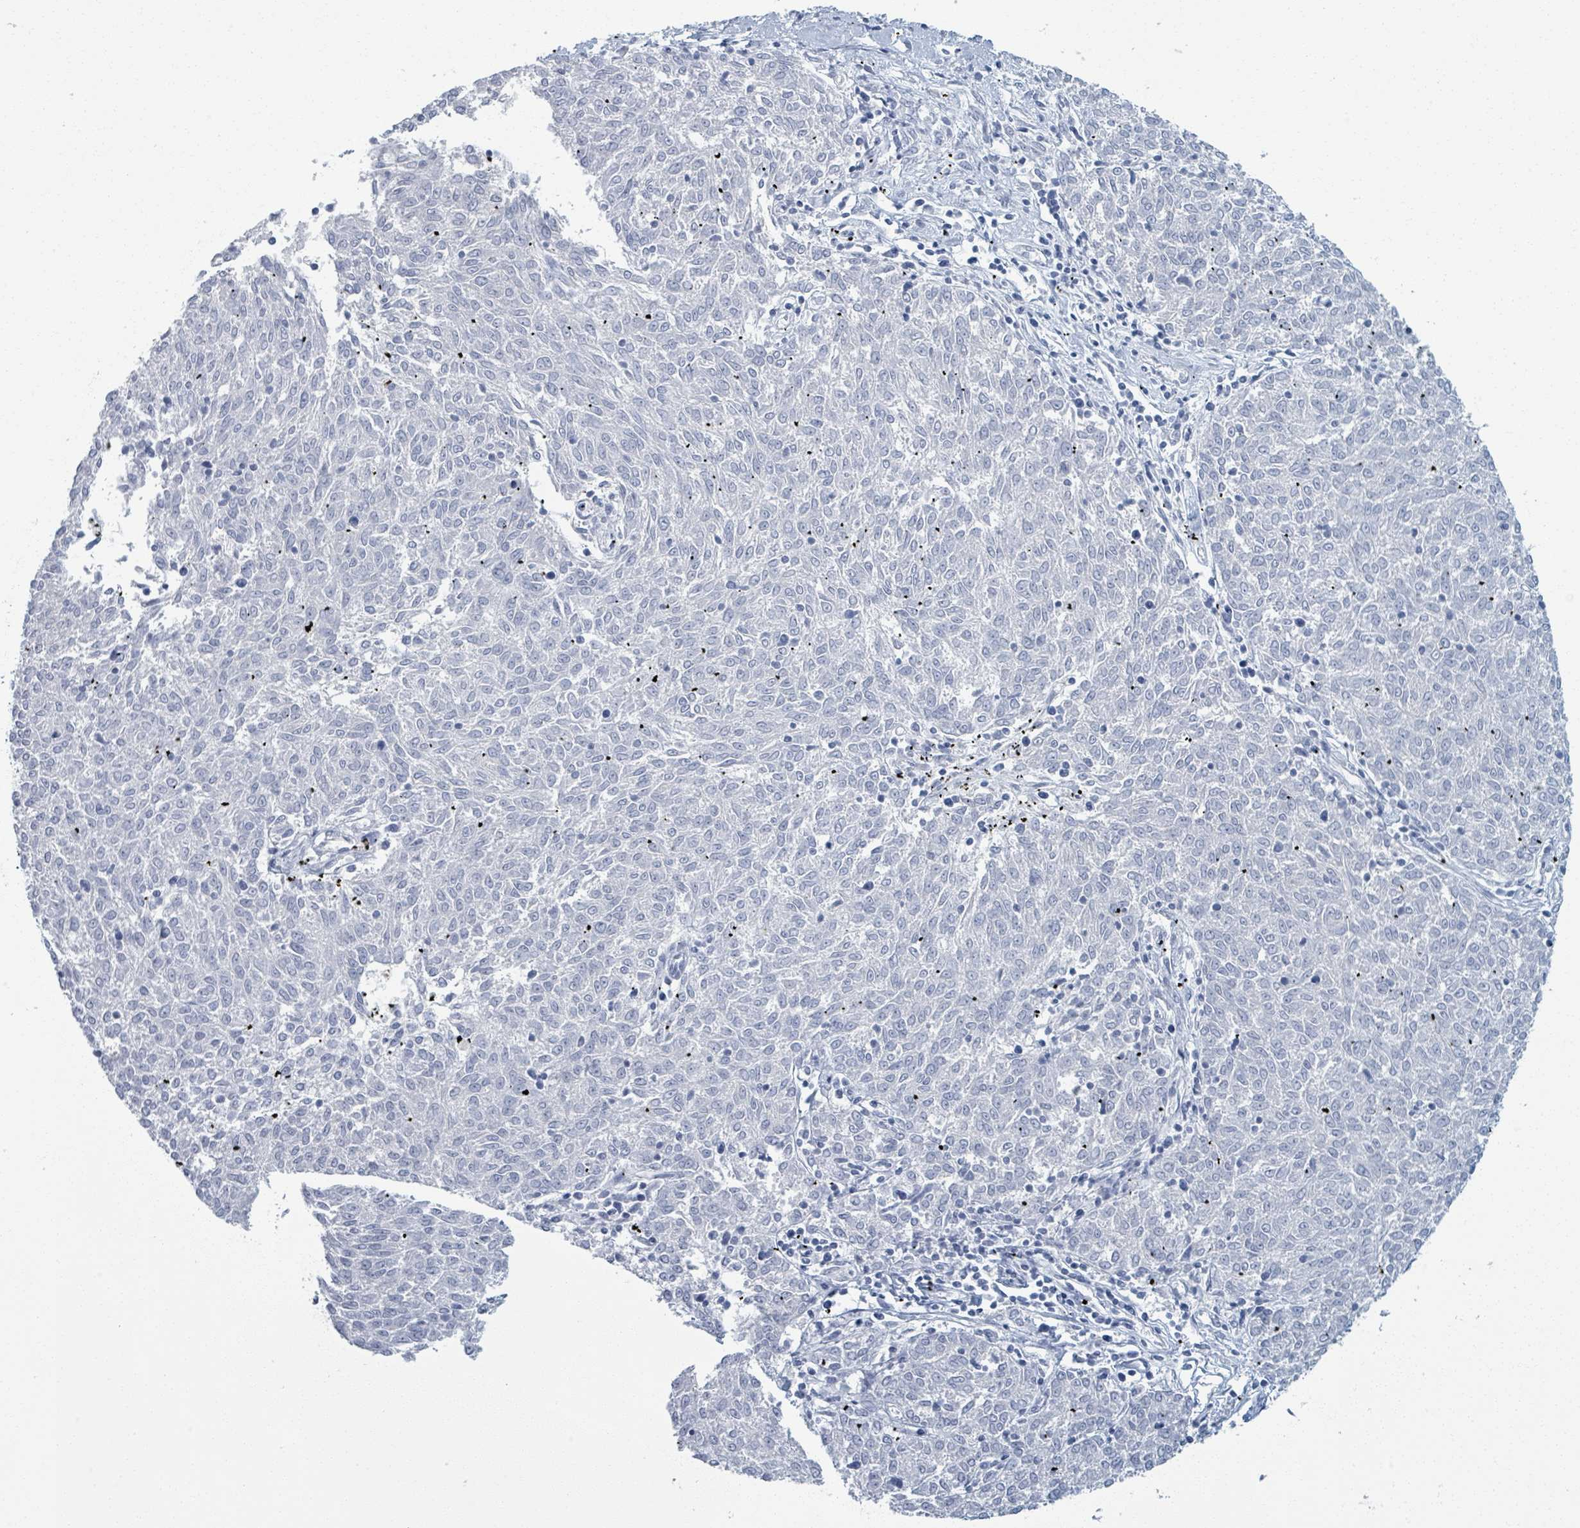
{"staining": {"intensity": "negative", "quantity": "none", "location": "none"}, "tissue": "melanoma", "cell_type": "Tumor cells", "image_type": "cancer", "snomed": [{"axis": "morphology", "description": "Malignant melanoma, NOS"}, {"axis": "topography", "description": "Skin"}], "caption": "This is an immunohistochemistry histopathology image of human melanoma. There is no expression in tumor cells.", "gene": "DEFA4", "patient": {"sex": "female", "age": 72}}